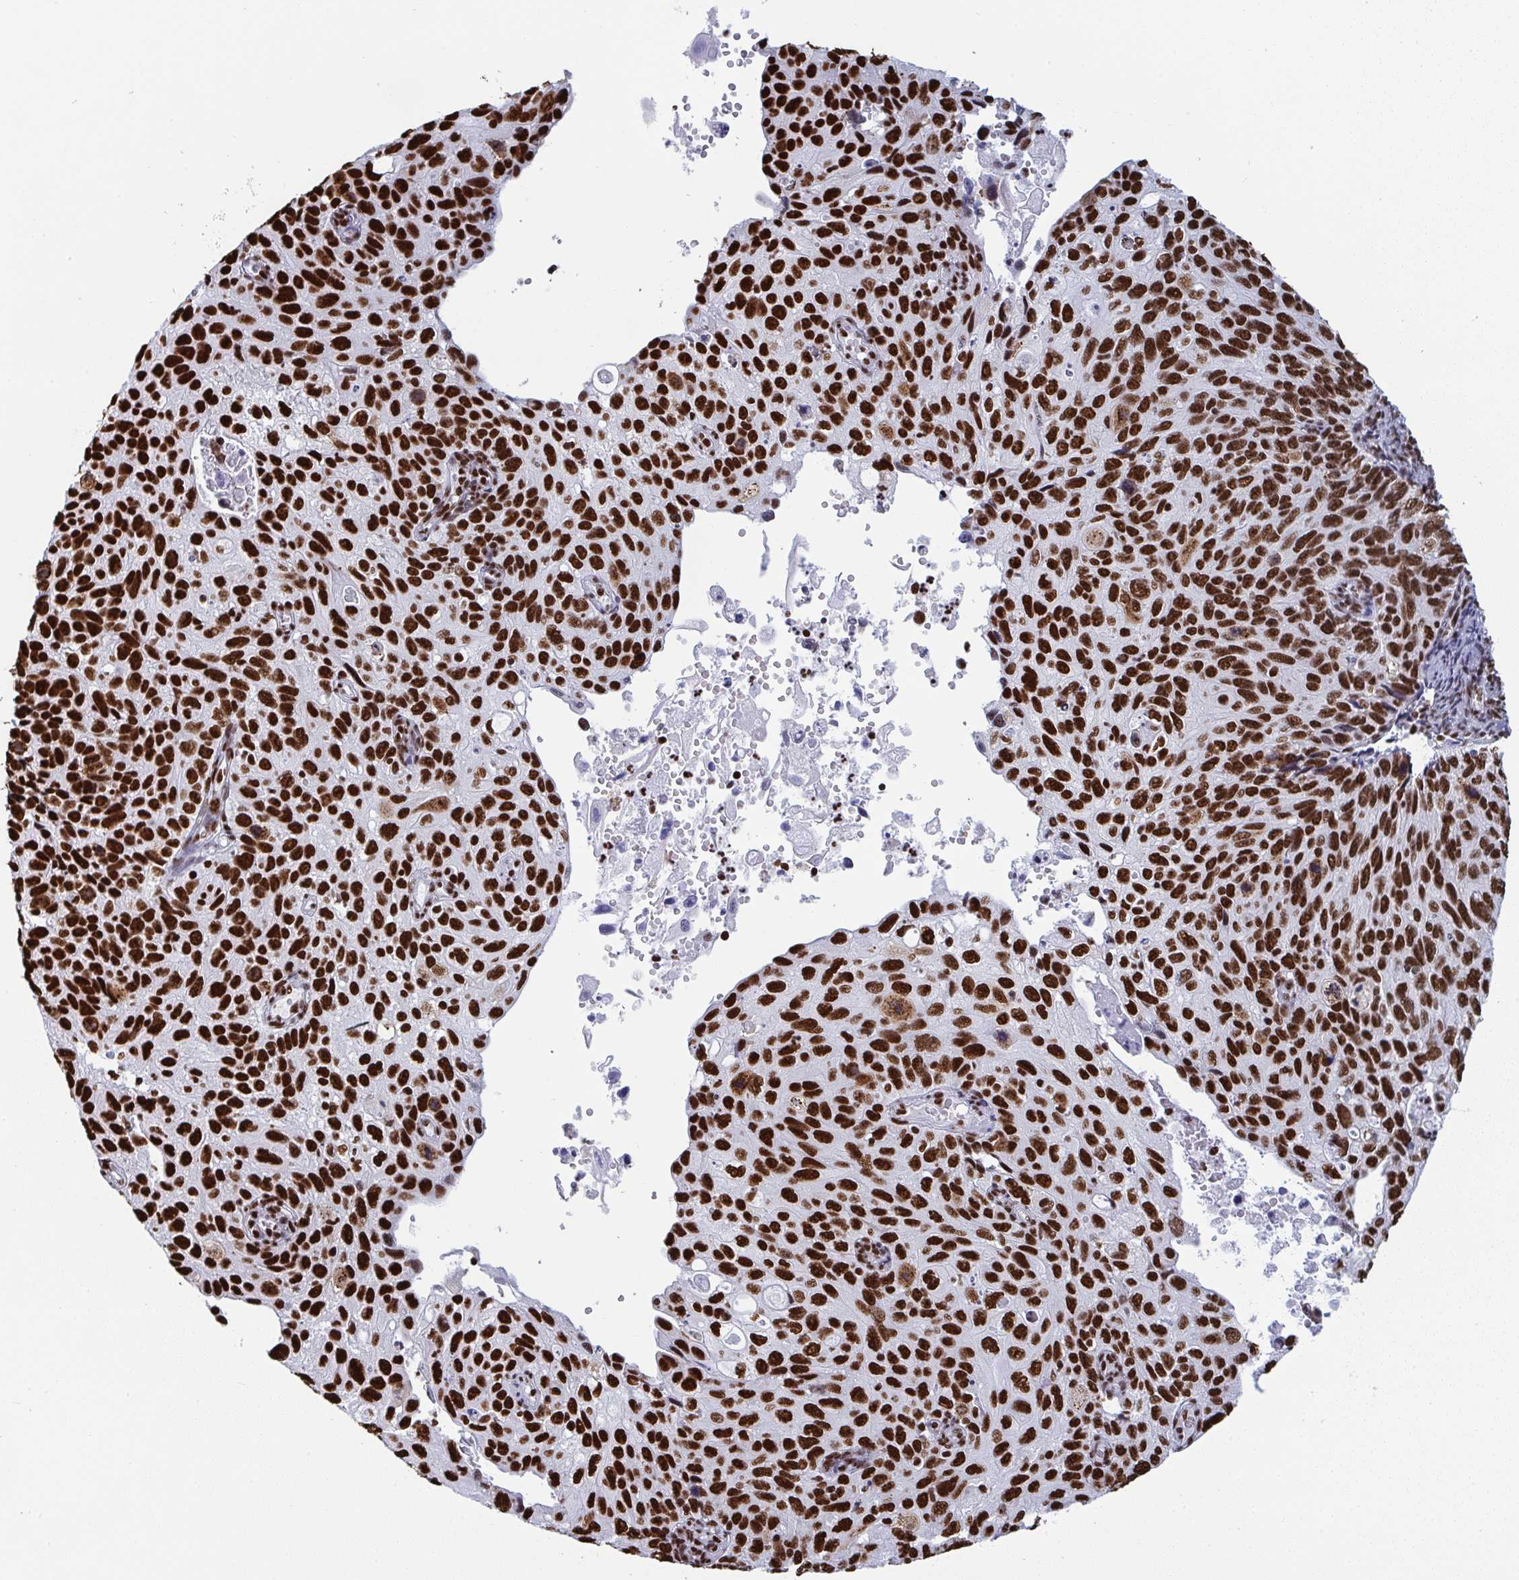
{"staining": {"intensity": "strong", "quantity": ">75%", "location": "nuclear"}, "tissue": "cervical cancer", "cell_type": "Tumor cells", "image_type": "cancer", "snomed": [{"axis": "morphology", "description": "Squamous cell carcinoma, NOS"}, {"axis": "topography", "description": "Cervix"}], "caption": "Immunohistochemical staining of human cervical cancer shows high levels of strong nuclear protein staining in approximately >75% of tumor cells.", "gene": "GAR1", "patient": {"sex": "female", "age": 70}}